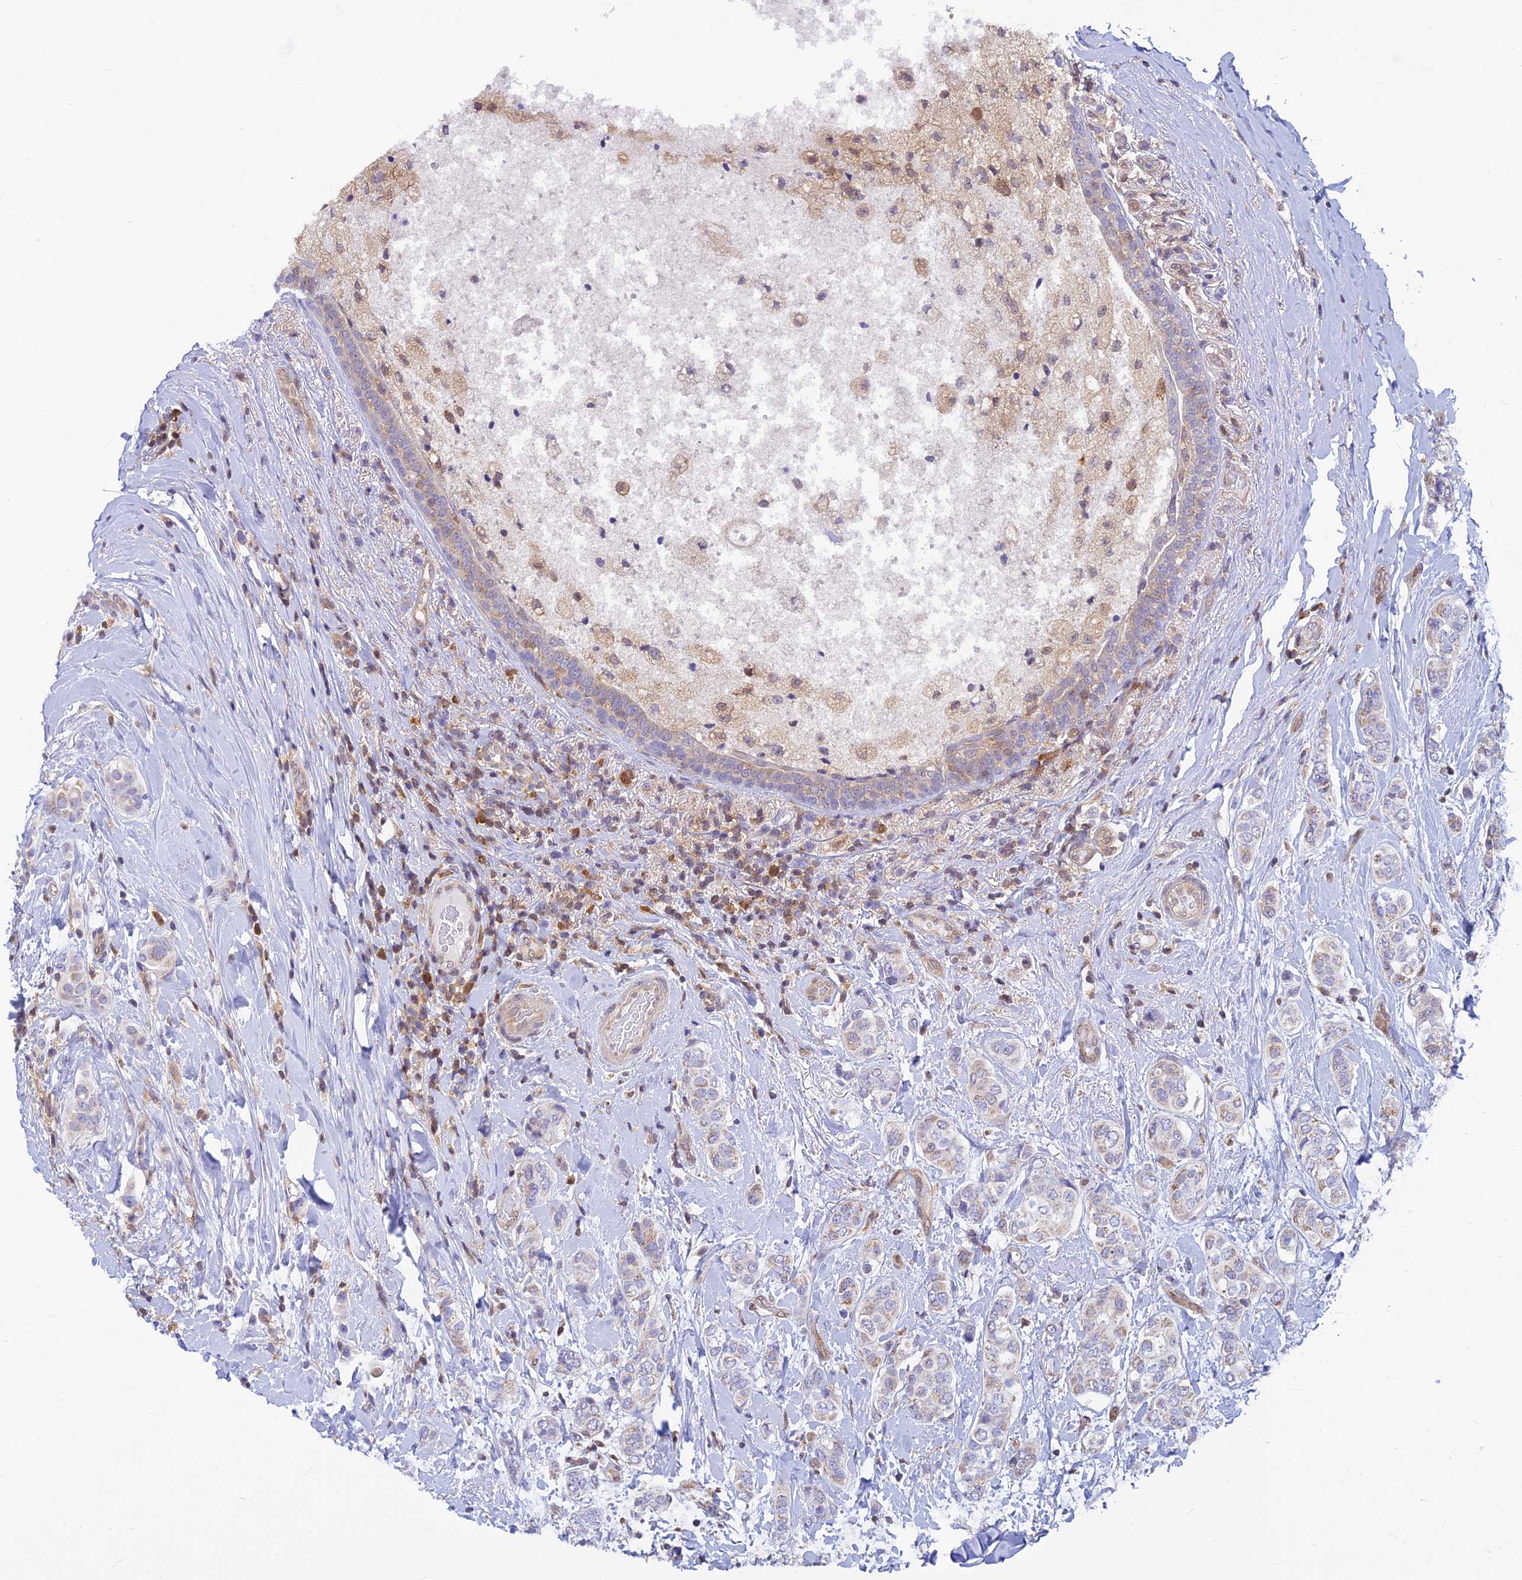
{"staining": {"intensity": "negative", "quantity": "none", "location": "none"}, "tissue": "breast cancer", "cell_type": "Tumor cells", "image_type": "cancer", "snomed": [{"axis": "morphology", "description": "Lobular carcinoma"}, {"axis": "topography", "description": "Breast"}], "caption": "DAB immunohistochemical staining of lobular carcinoma (breast) shows no significant expression in tumor cells.", "gene": "LYSMD2", "patient": {"sex": "female", "age": 51}}